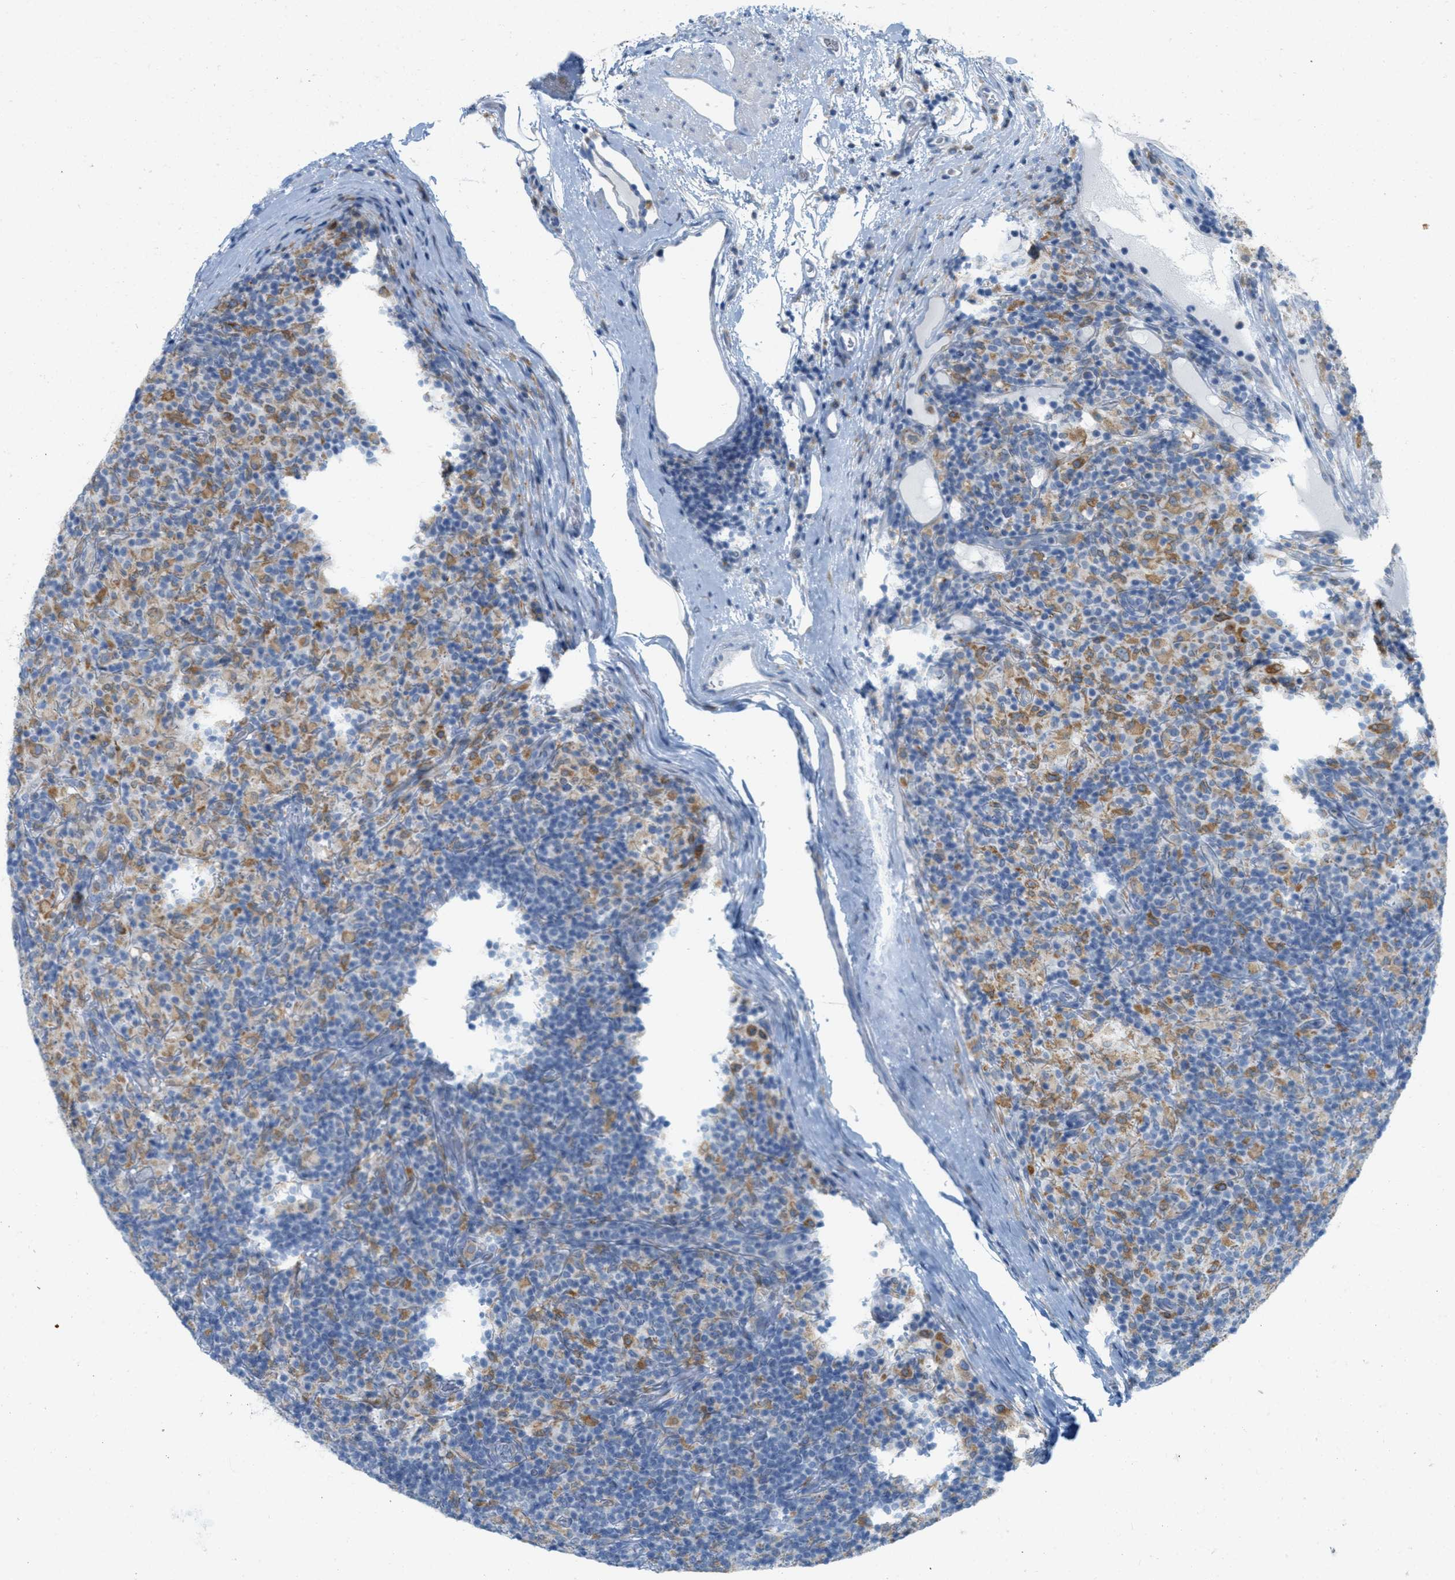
{"staining": {"intensity": "moderate", "quantity": ">75%", "location": "cytoplasmic/membranous"}, "tissue": "lymphoma", "cell_type": "Tumor cells", "image_type": "cancer", "snomed": [{"axis": "morphology", "description": "Hodgkin's disease, NOS"}, {"axis": "topography", "description": "Lymph node"}], "caption": "Hodgkin's disease stained for a protein displays moderate cytoplasmic/membranous positivity in tumor cells. (DAB (3,3'-diaminobenzidine) = brown stain, brightfield microscopy at high magnification).", "gene": "TEX264", "patient": {"sex": "male", "age": 70}}